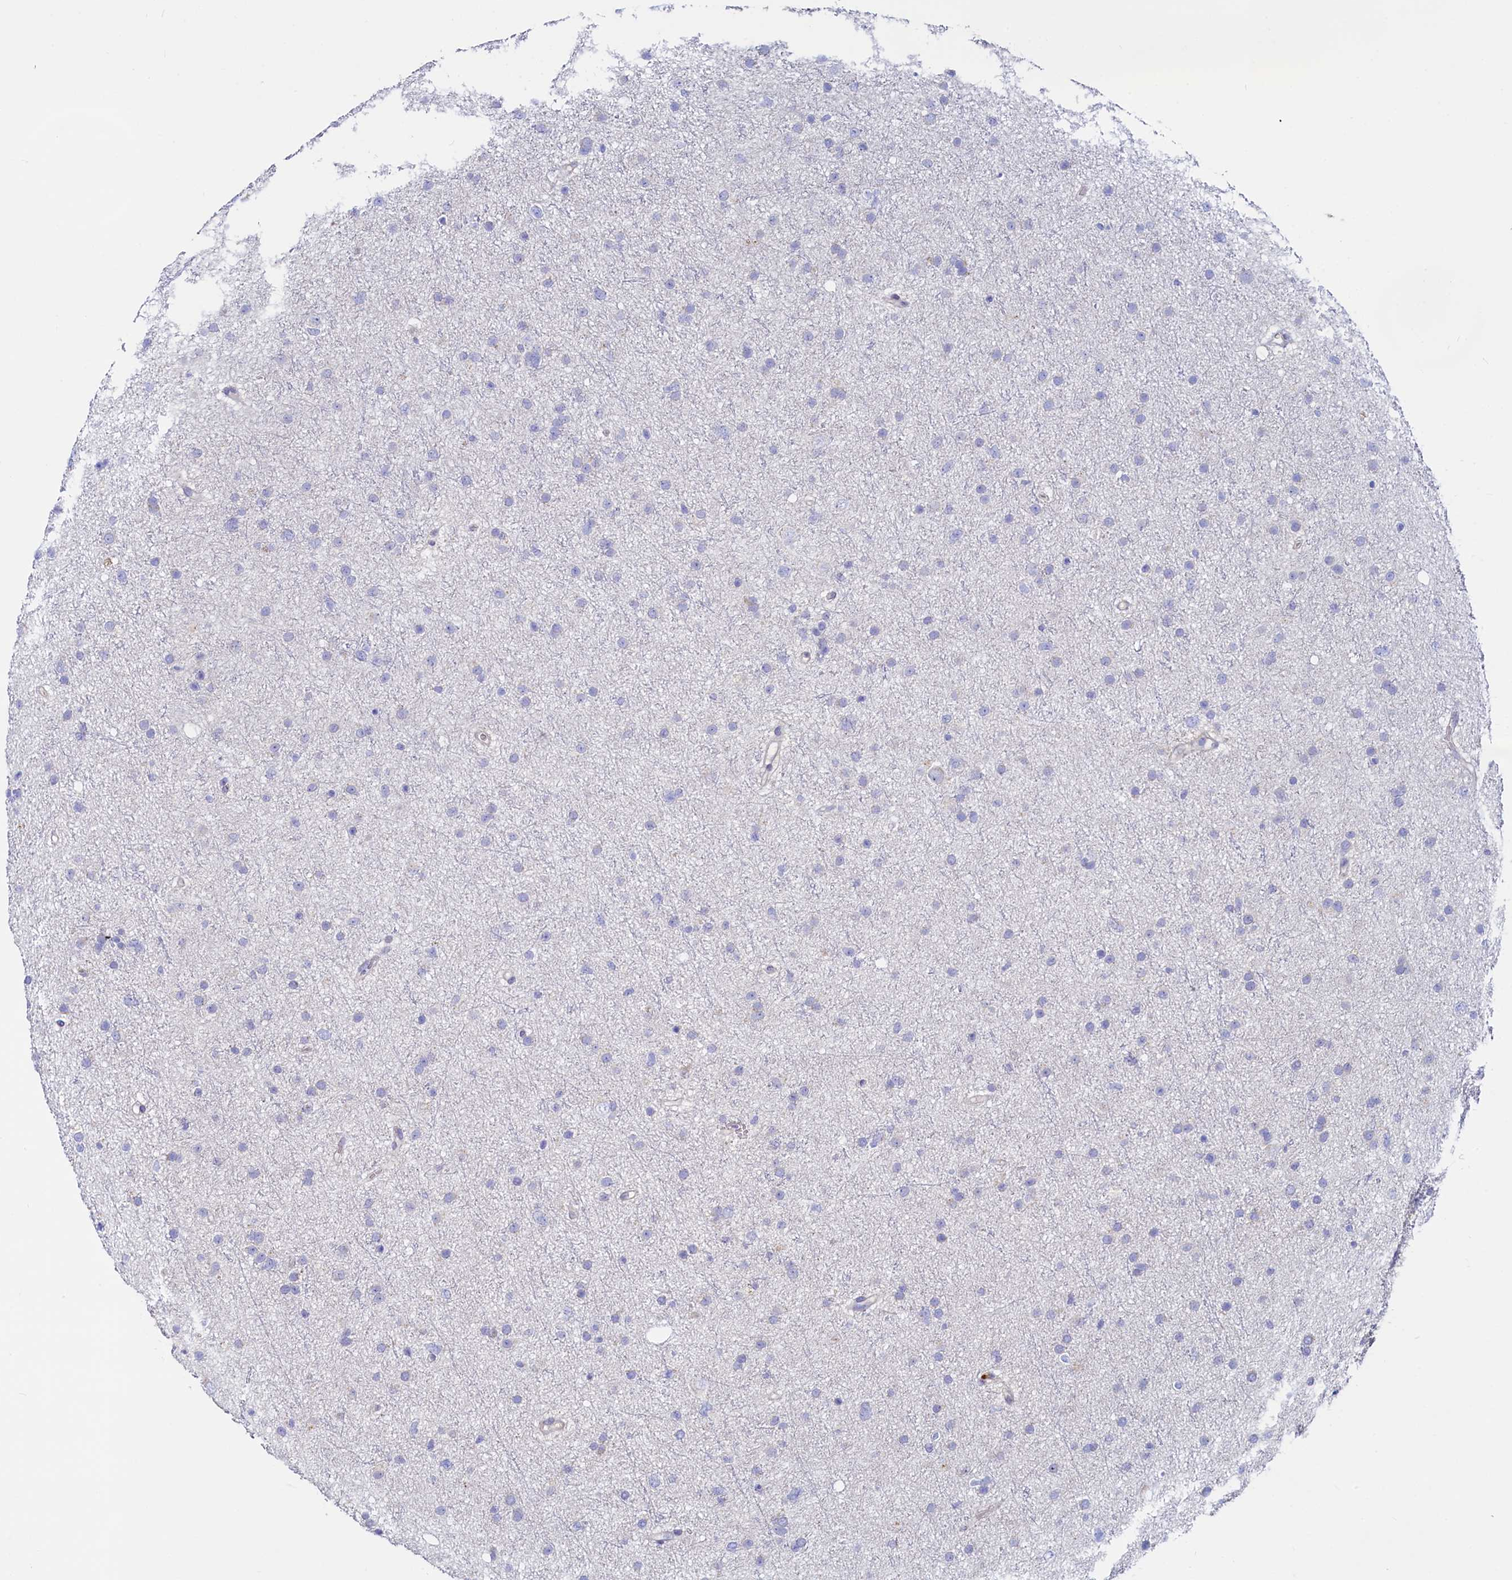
{"staining": {"intensity": "negative", "quantity": "none", "location": "none"}, "tissue": "glioma", "cell_type": "Tumor cells", "image_type": "cancer", "snomed": [{"axis": "morphology", "description": "Glioma, malignant, Low grade"}, {"axis": "topography", "description": "Cerebral cortex"}], "caption": "Micrograph shows no protein staining in tumor cells of glioma tissue.", "gene": "ASTE1", "patient": {"sex": "female", "age": 39}}